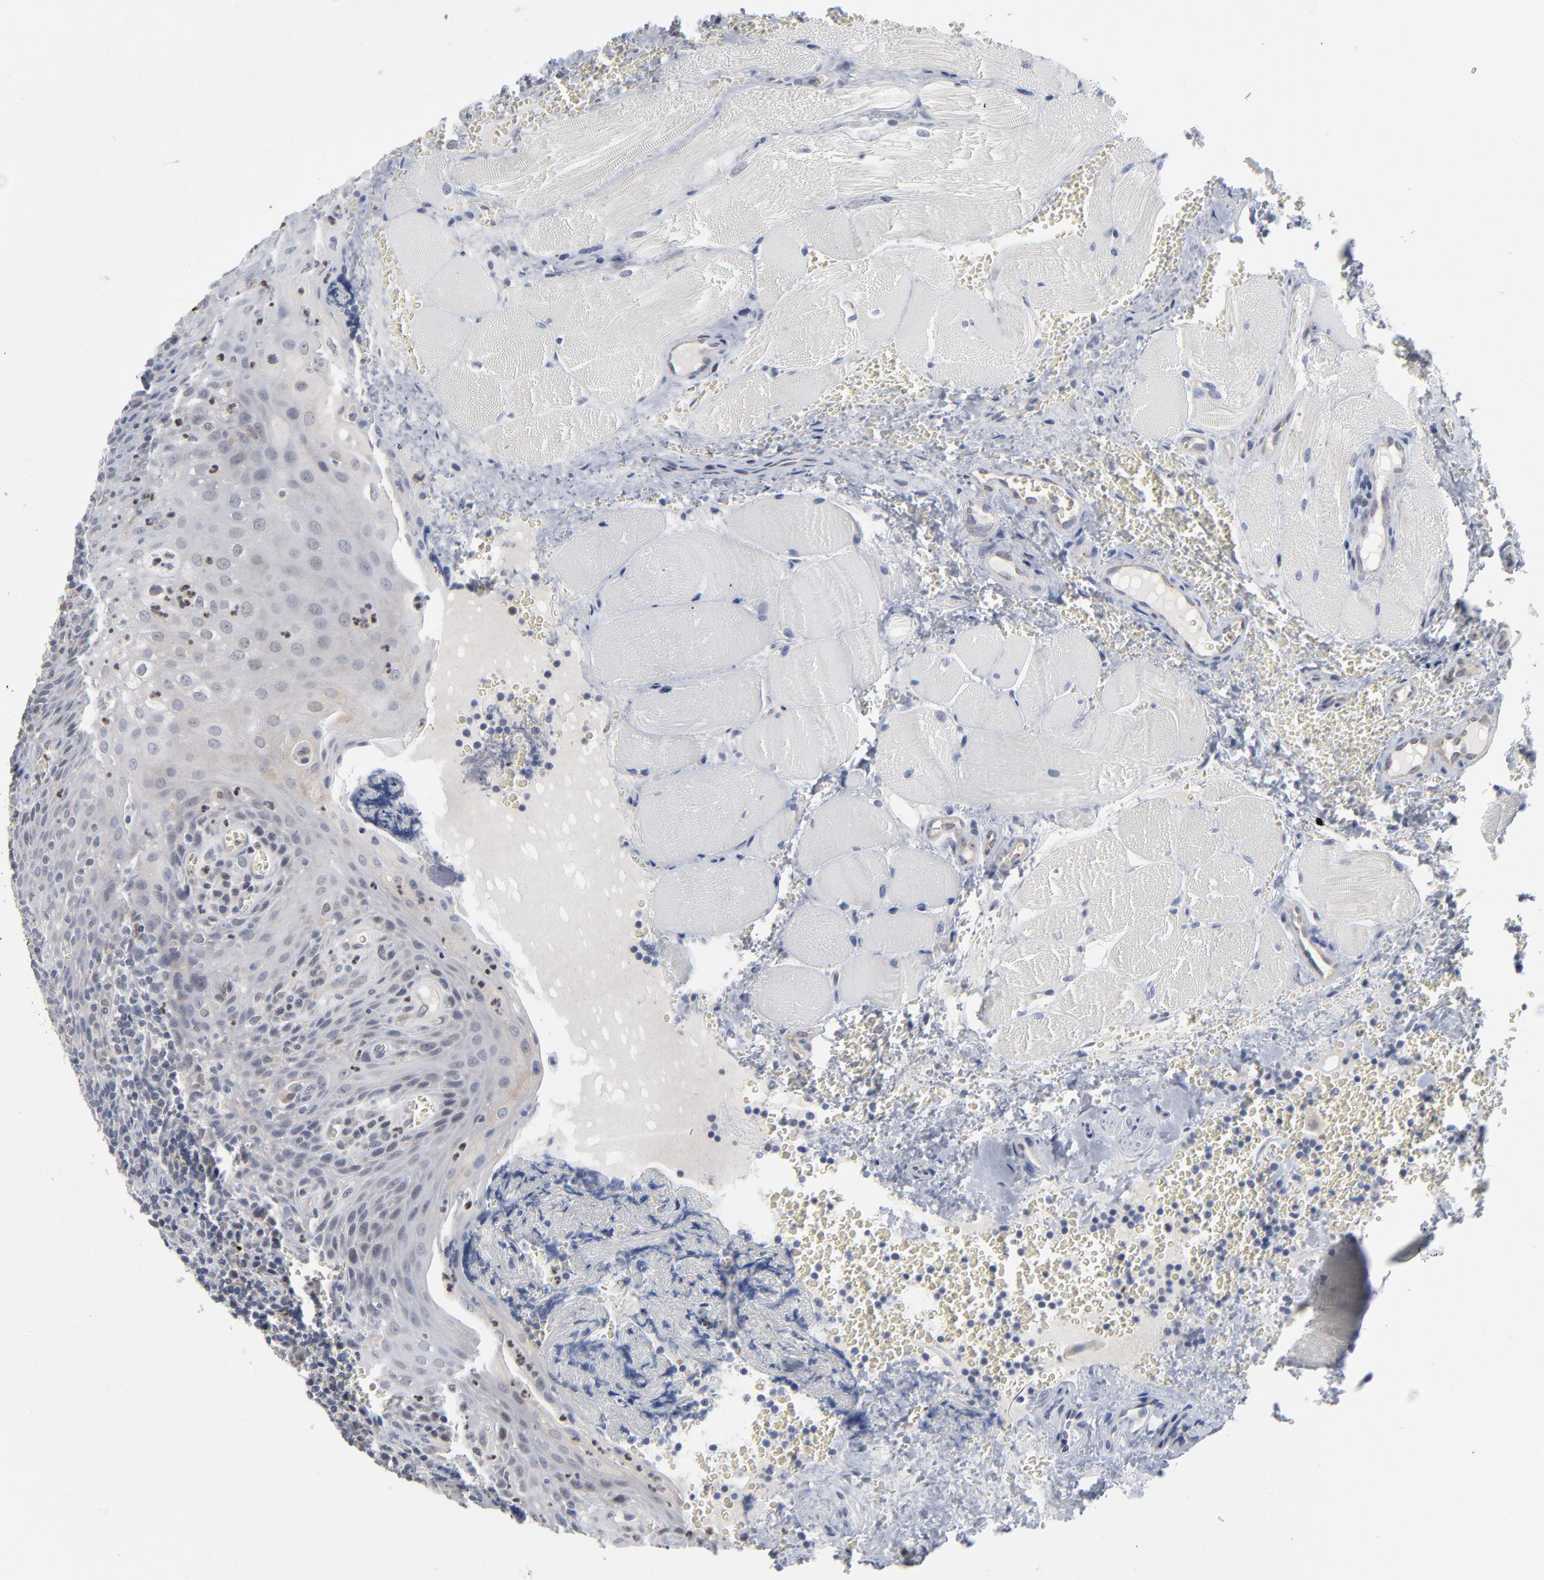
{"staining": {"intensity": "negative", "quantity": "none", "location": "none"}, "tissue": "tonsil", "cell_type": "Germinal center cells", "image_type": "normal", "snomed": [{"axis": "morphology", "description": "Normal tissue, NOS"}, {"axis": "topography", "description": "Tonsil"}], "caption": "High magnification brightfield microscopy of normal tonsil stained with DAB (brown) and counterstained with hematoxylin (blue): germinal center cells show no significant staining. The staining is performed using DAB (3,3'-diaminobenzidine) brown chromogen with nuclei counter-stained in using hematoxylin.", "gene": "FOXN2", "patient": {"sex": "male", "age": 20}}